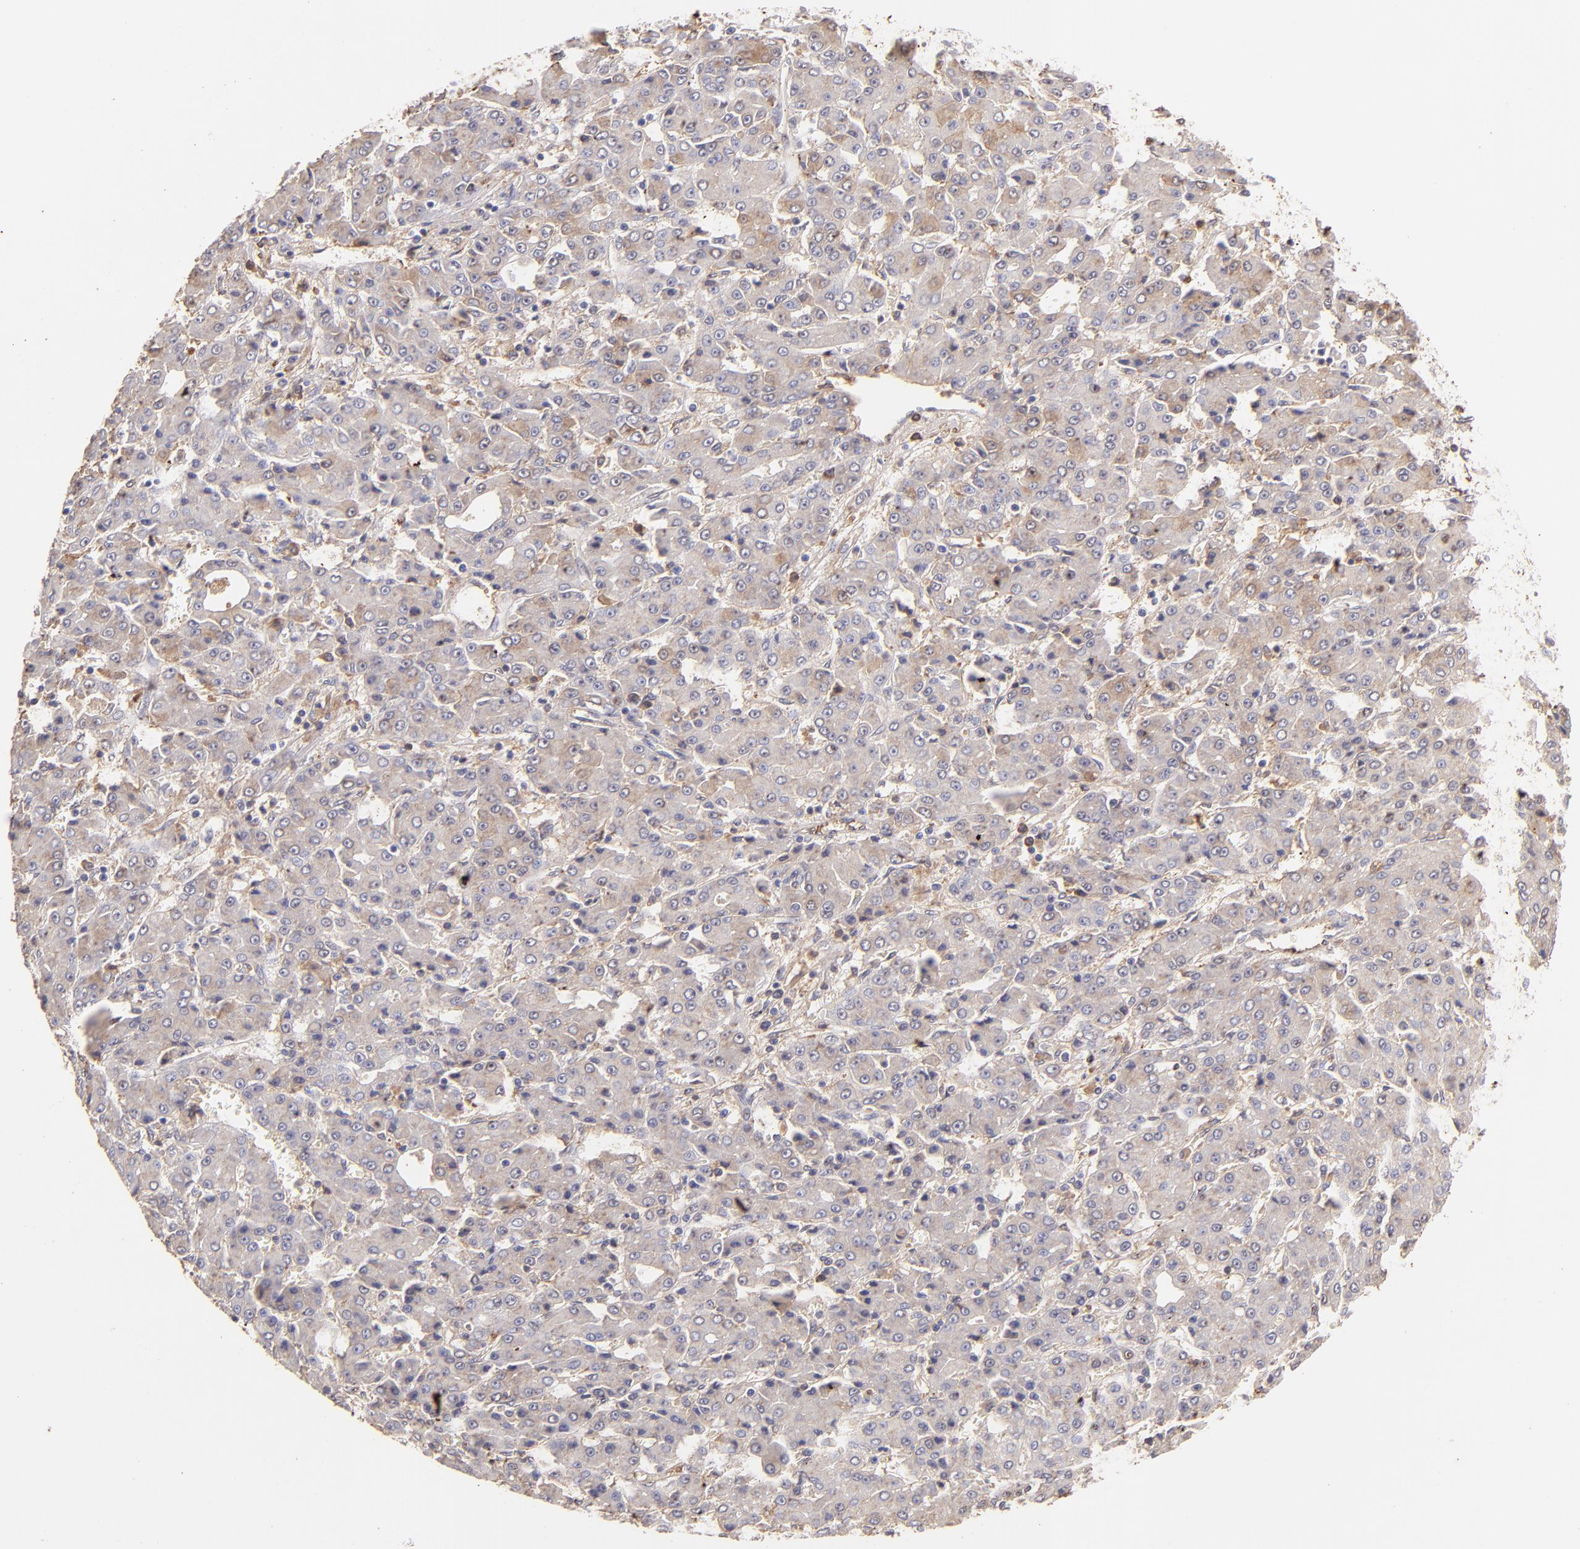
{"staining": {"intensity": "weak", "quantity": ">75%", "location": "cytoplasmic/membranous"}, "tissue": "liver cancer", "cell_type": "Tumor cells", "image_type": "cancer", "snomed": [{"axis": "morphology", "description": "Carcinoma, Hepatocellular, NOS"}, {"axis": "topography", "description": "Liver"}], "caption": "The image exhibits a brown stain indicating the presence of a protein in the cytoplasmic/membranous of tumor cells in hepatocellular carcinoma (liver).", "gene": "FGB", "patient": {"sex": "male", "age": 69}}